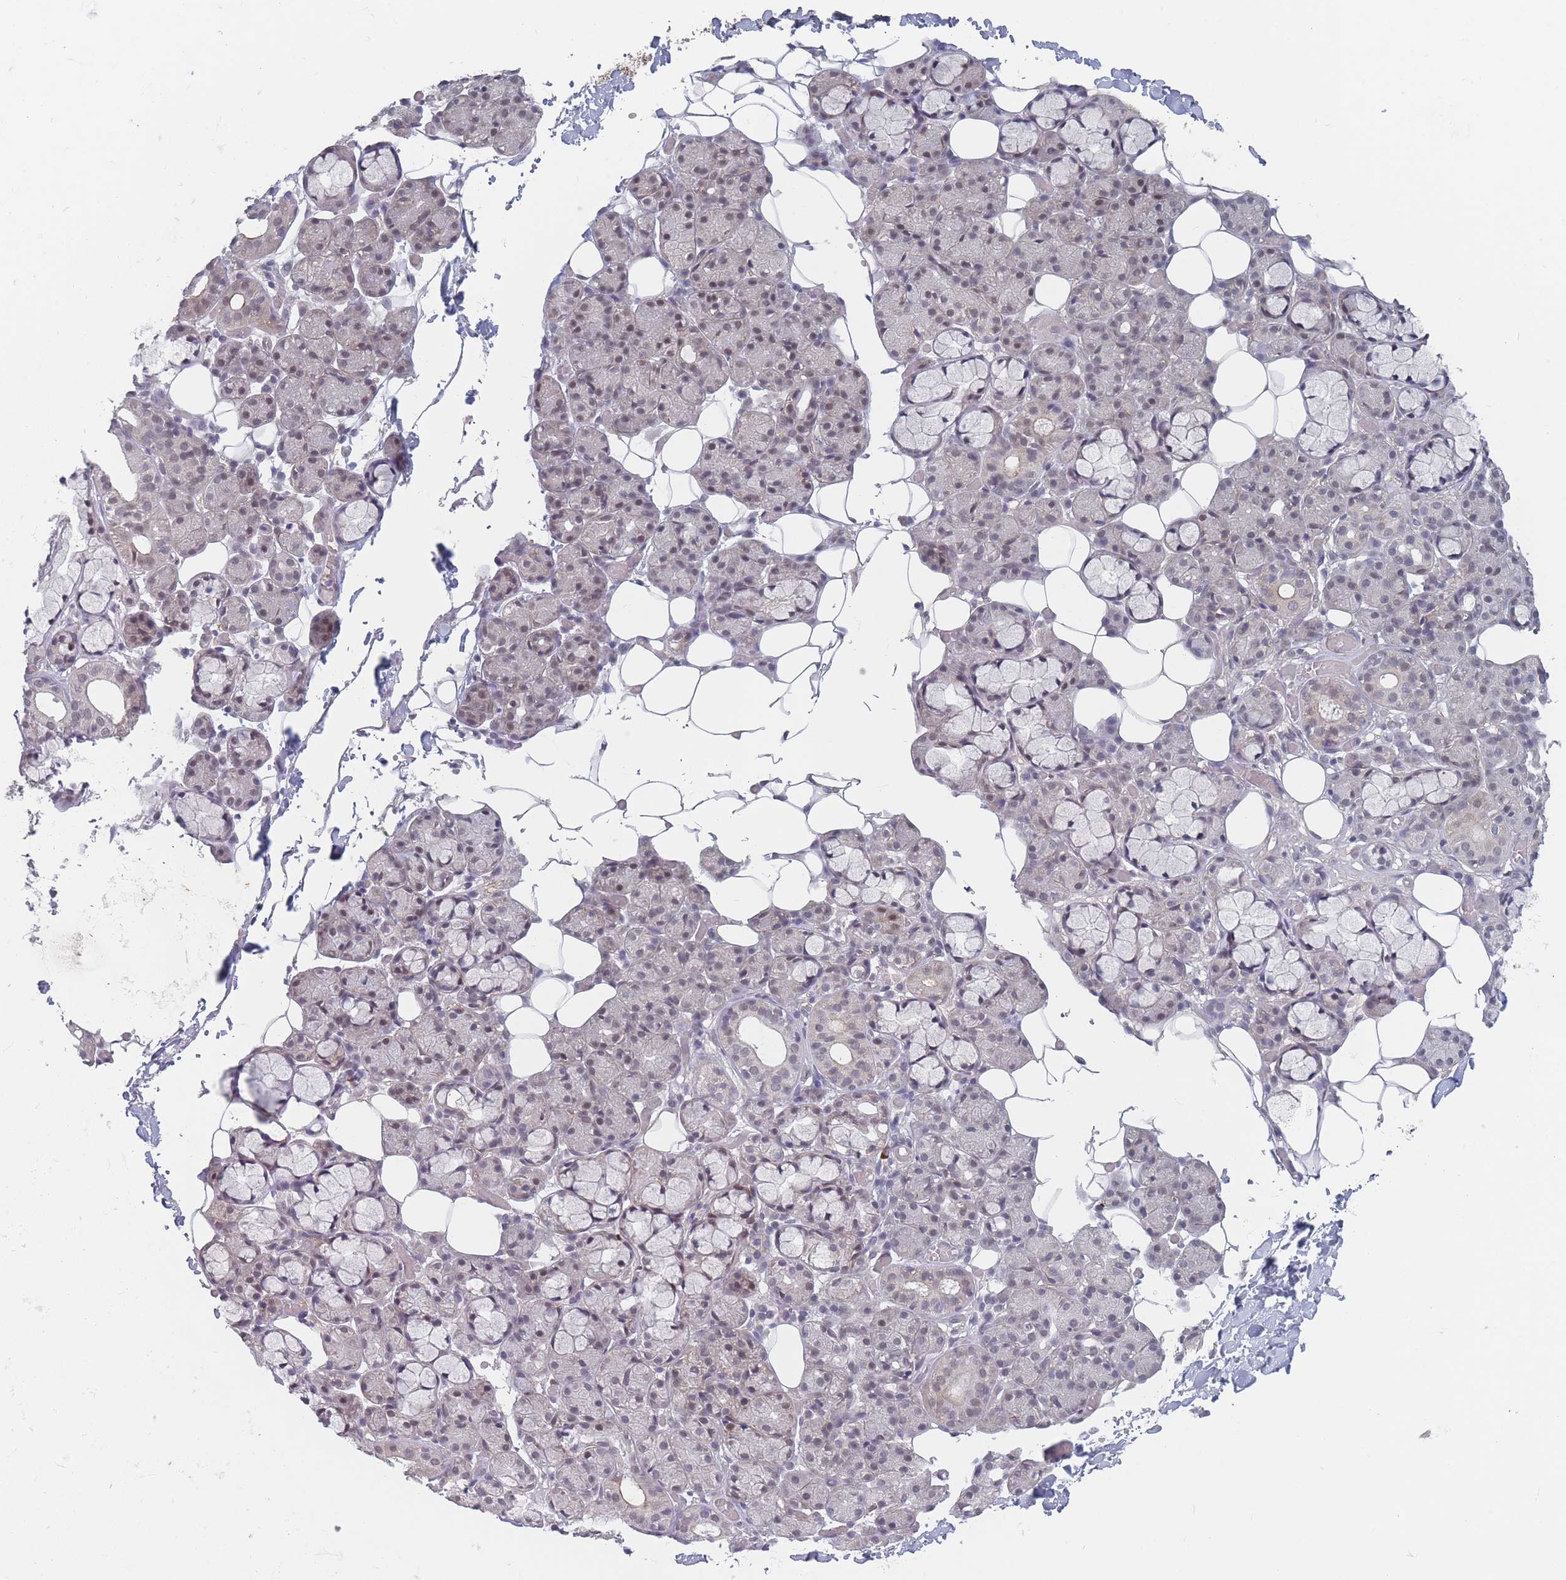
{"staining": {"intensity": "negative", "quantity": "none", "location": "none"}, "tissue": "salivary gland", "cell_type": "Glandular cells", "image_type": "normal", "snomed": [{"axis": "morphology", "description": "Normal tissue, NOS"}, {"axis": "topography", "description": "Salivary gland"}], "caption": "An IHC micrograph of unremarkable salivary gland is shown. There is no staining in glandular cells of salivary gland. (Immunohistochemistry (ihc), brightfield microscopy, high magnification).", "gene": "ANKRD10", "patient": {"sex": "male", "age": 63}}